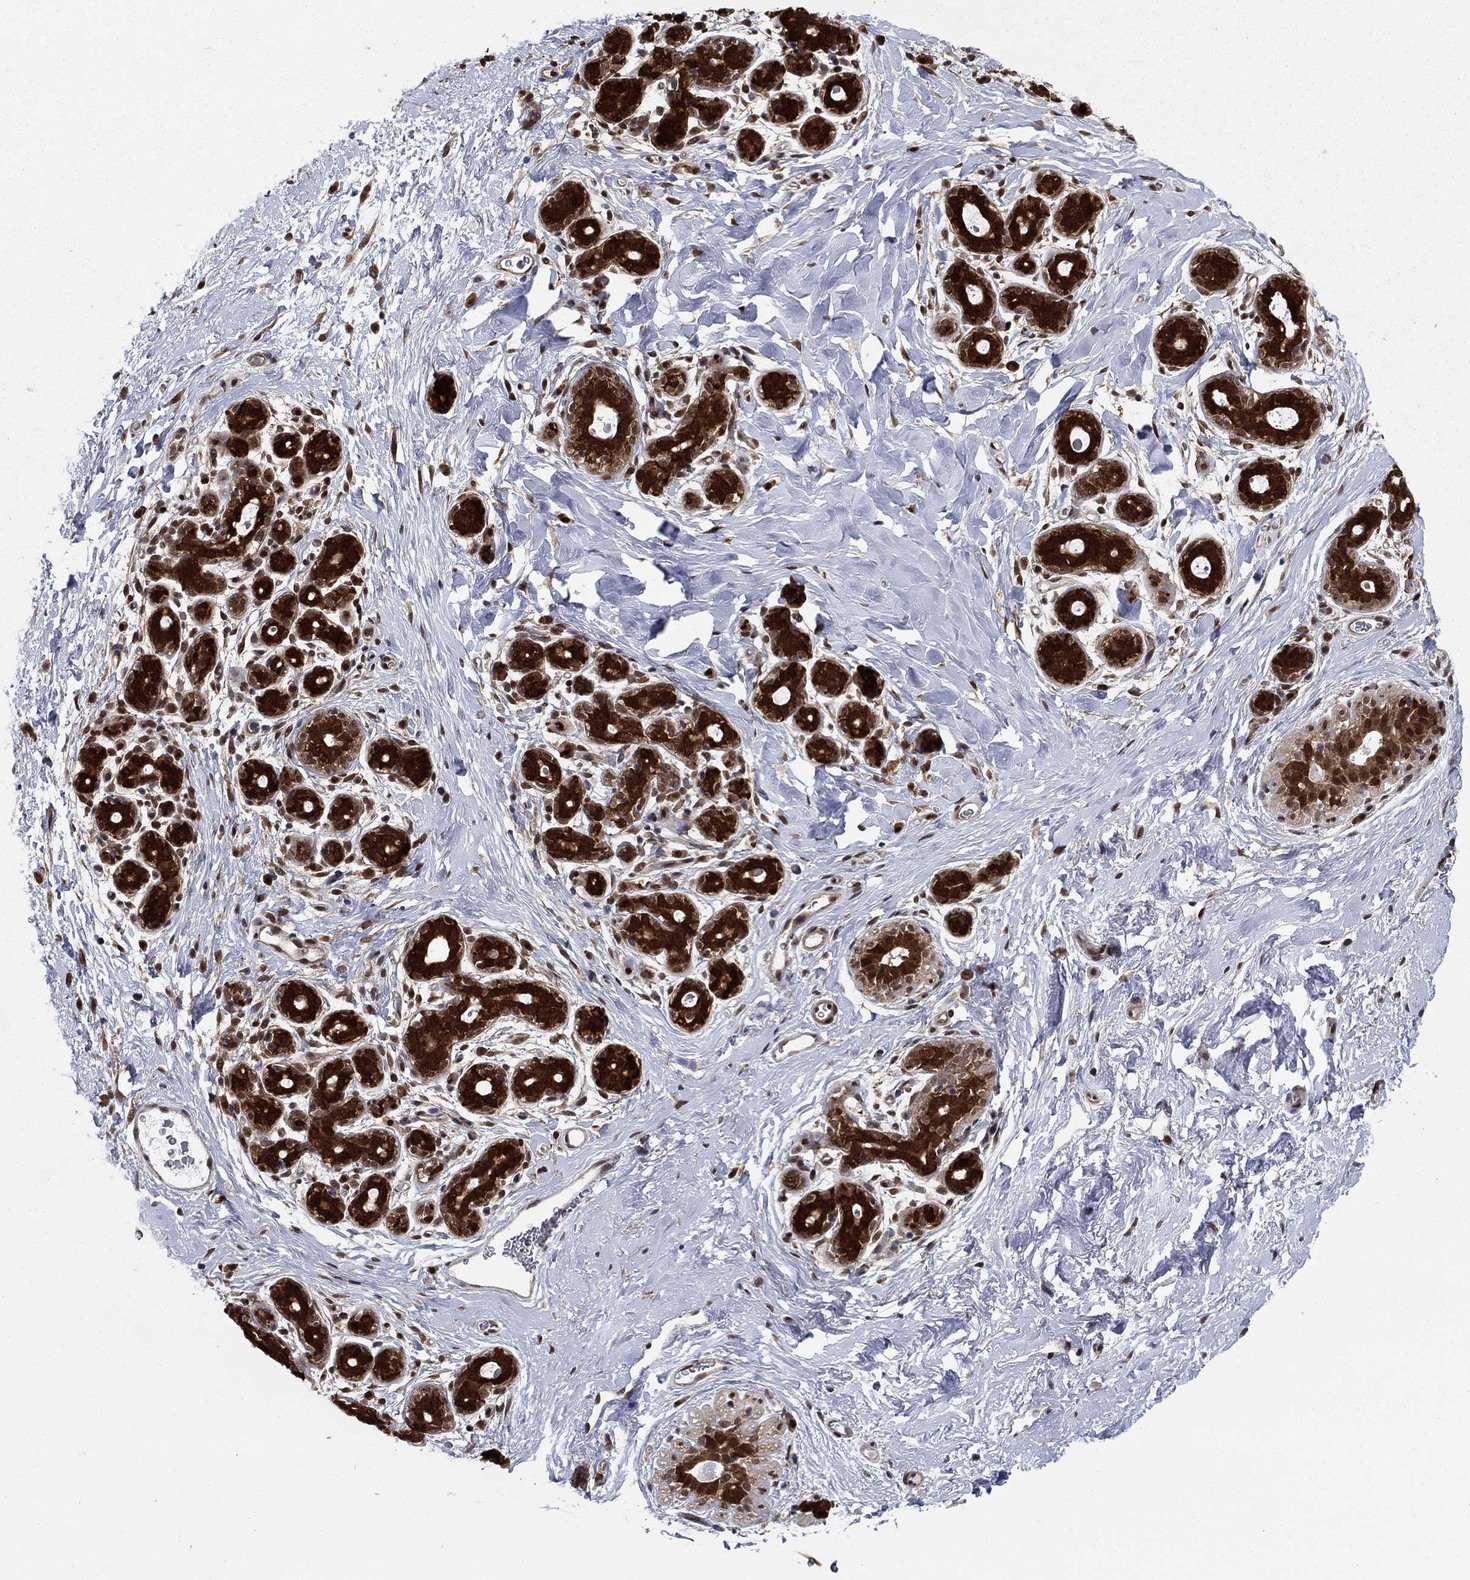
{"staining": {"intensity": "negative", "quantity": "none", "location": "none"}, "tissue": "breast", "cell_type": "Adipocytes", "image_type": "normal", "snomed": [{"axis": "morphology", "description": "Normal tissue, NOS"}, {"axis": "topography", "description": "Breast"}], "caption": "The immunohistochemistry (IHC) photomicrograph has no significant expression in adipocytes of breast.", "gene": "FKBP4", "patient": {"sex": "female", "age": 43}}